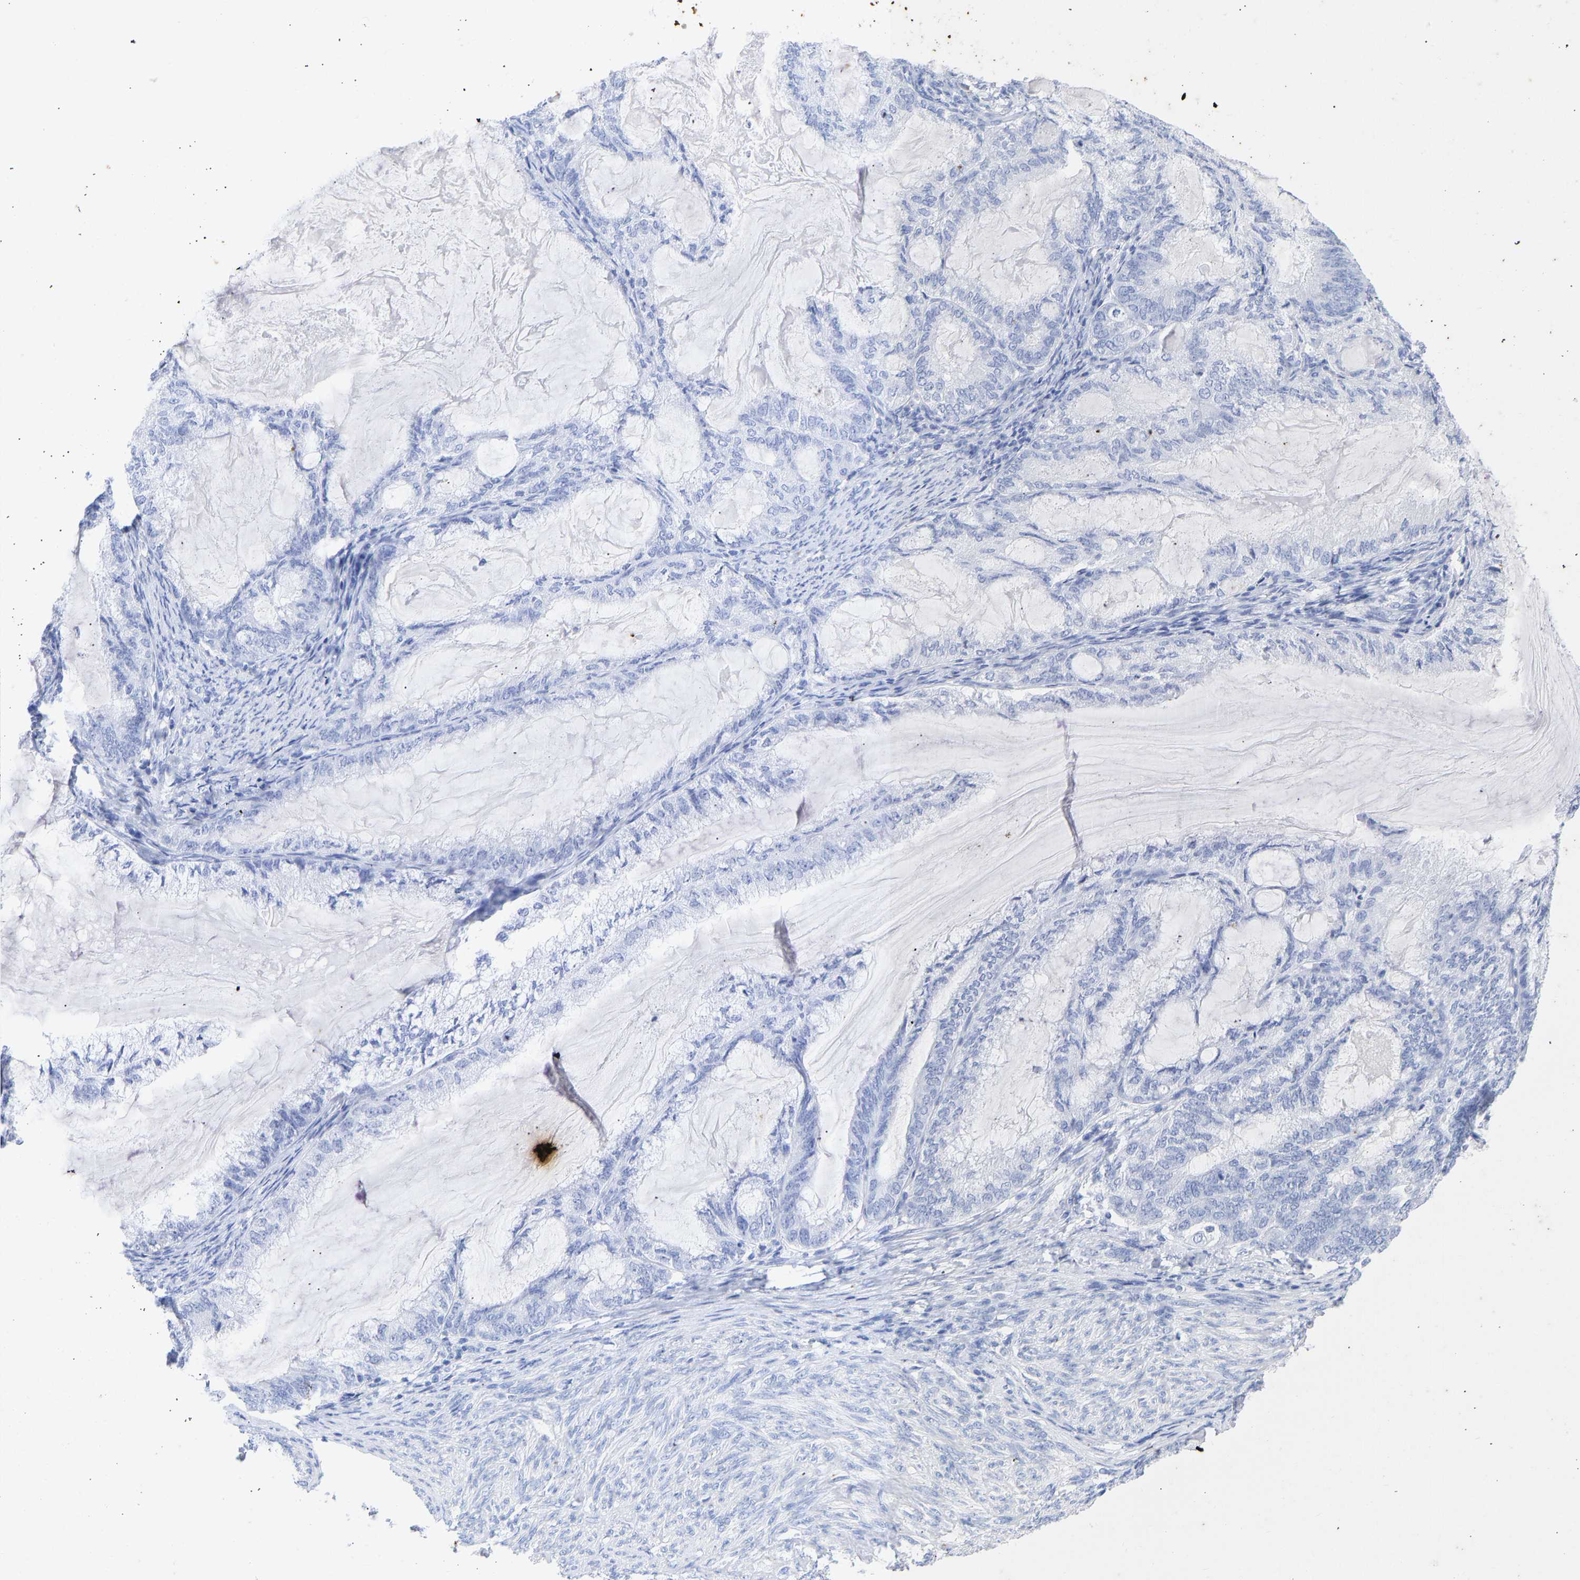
{"staining": {"intensity": "negative", "quantity": "none", "location": "none"}, "tissue": "endometrial cancer", "cell_type": "Tumor cells", "image_type": "cancer", "snomed": [{"axis": "morphology", "description": "Adenocarcinoma, NOS"}, {"axis": "topography", "description": "Endometrium"}], "caption": "Immunohistochemistry (IHC) of endometrial adenocarcinoma shows no staining in tumor cells. Brightfield microscopy of immunohistochemistry stained with DAB (brown) and hematoxylin (blue), captured at high magnification.", "gene": "KRT1", "patient": {"sex": "female", "age": 86}}